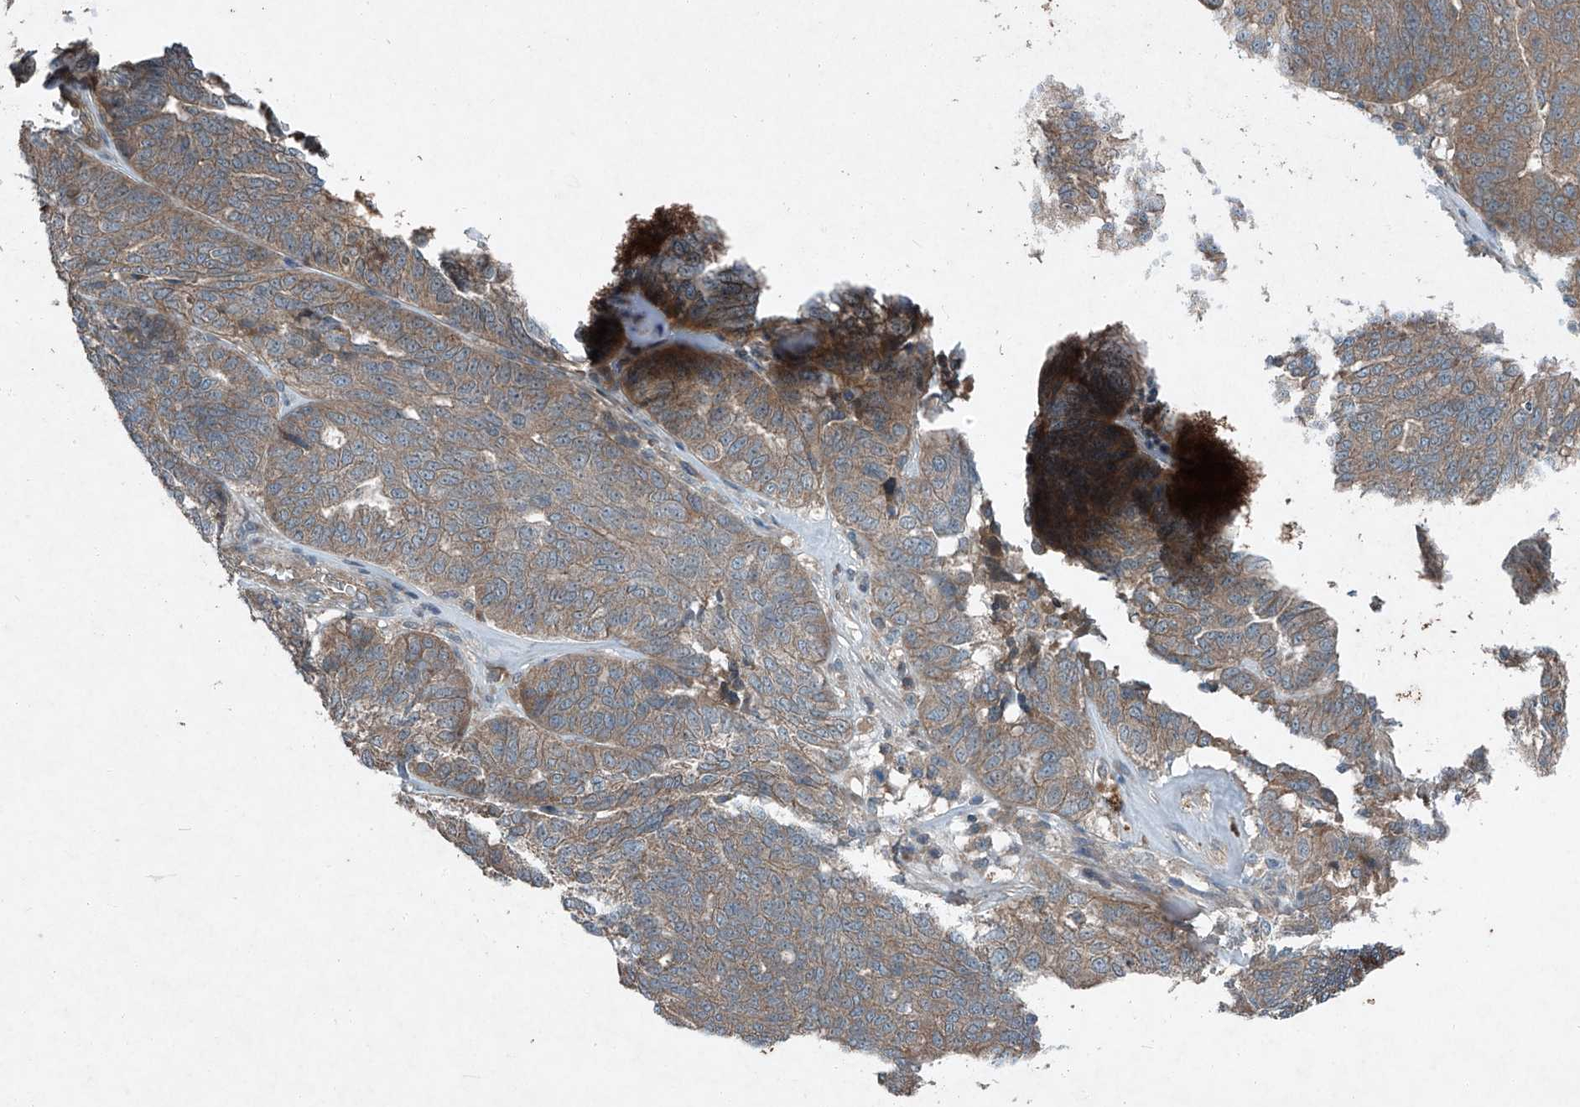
{"staining": {"intensity": "weak", "quantity": ">75%", "location": "cytoplasmic/membranous"}, "tissue": "ovarian cancer", "cell_type": "Tumor cells", "image_type": "cancer", "snomed": [{"axis": "morphology", "description": "Cystadenocarcinoma, serous, NOS"}, {"axis": "topography", "description": "Ovary"}], "caption": "An image of human ovarian cancer (serous cystadenocarcinoma) stained for a protein exhibits weak cytoplasmic/membranous brown staining in tumor cells.", "gene": "FOXRED2", "patient": {"sex": "female", "age": 59}}